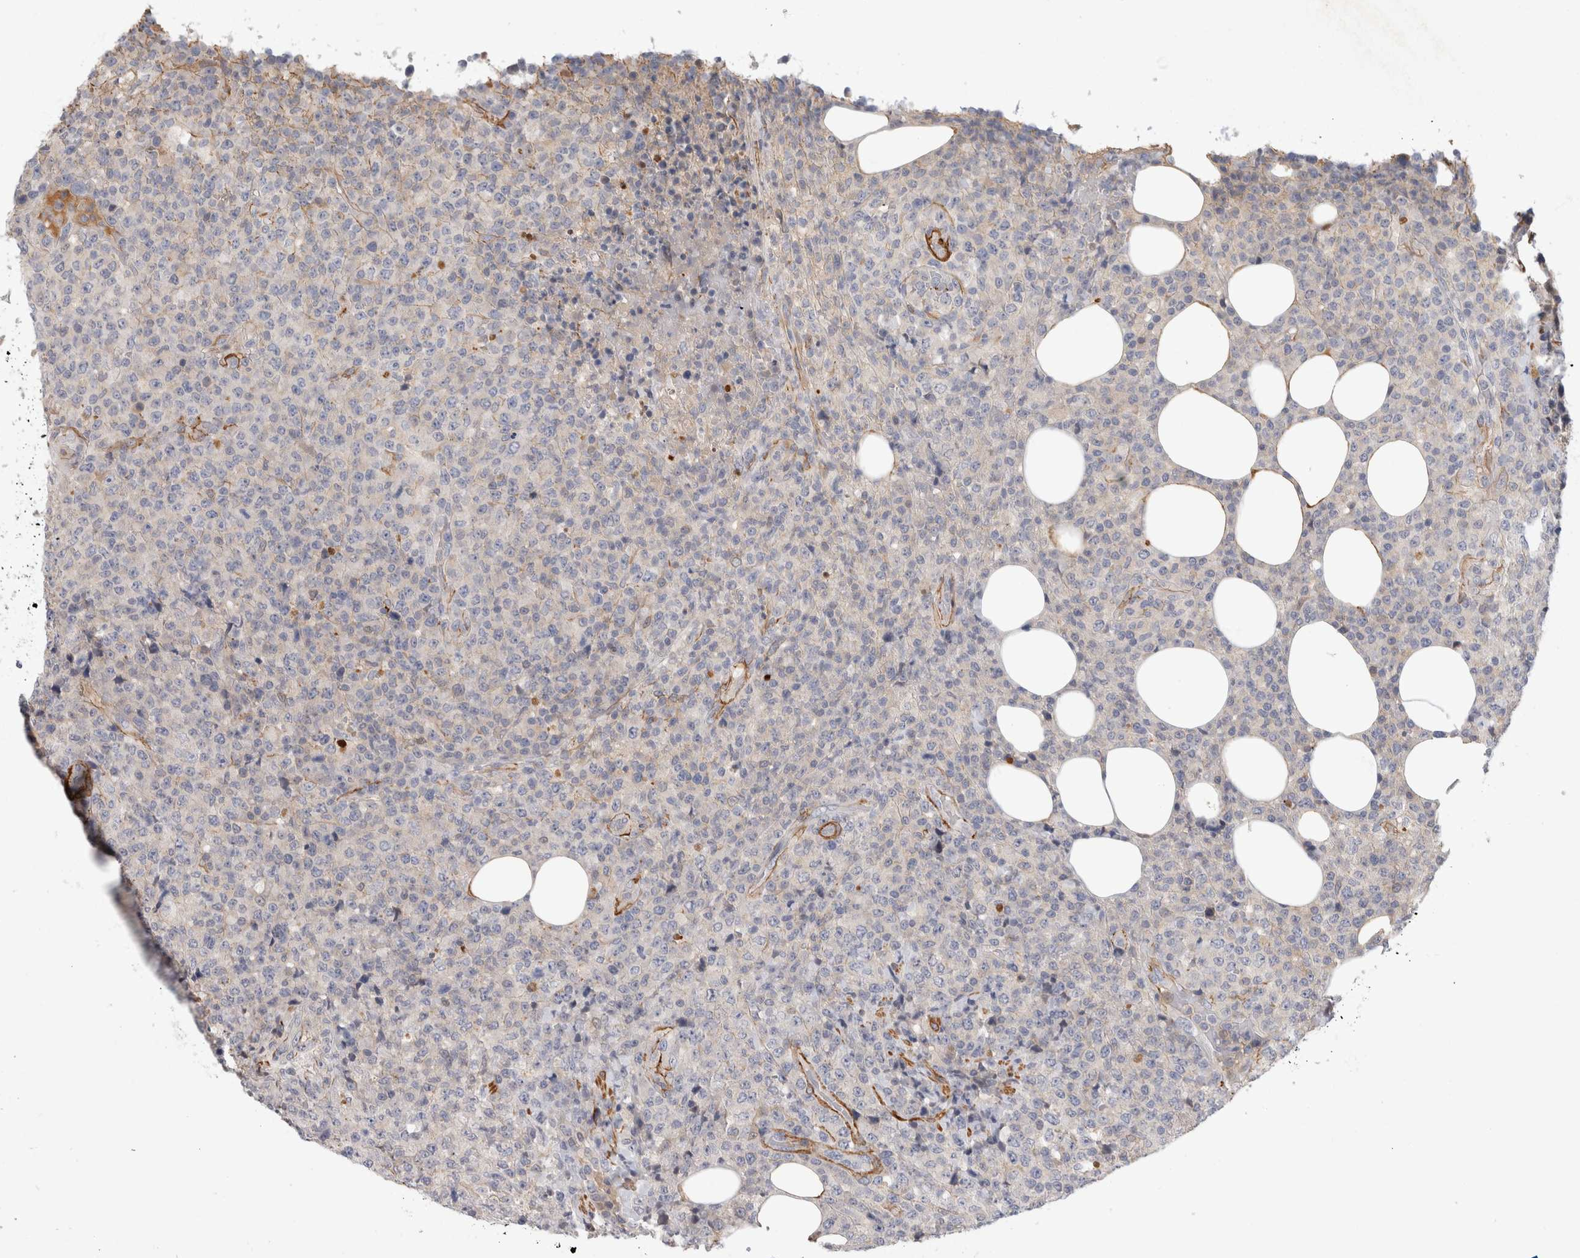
{"staining": {"intensity": "negative", "quantity": "none", "location": "none"}, "tissue": "lymphoma", "cell_type": "Tumor cells", "image_type": "cancer", "snomed": [{"axis": "morphology", "description": "Malignant lymphoma, non-Hodgkin's type, High grade"}, {"axis": "topography", "description": "Lymph node"}], "caption": "IHC photomicrograph of neoplastic tissue: lymphoma stained with DAB (3,3'-diaminobenzidine) exhibits no significant protein expression in tumor cells. Nuclei are stained in blue.", "gene": "PGM1", "patient": {"sex": "male", "age": 13}}